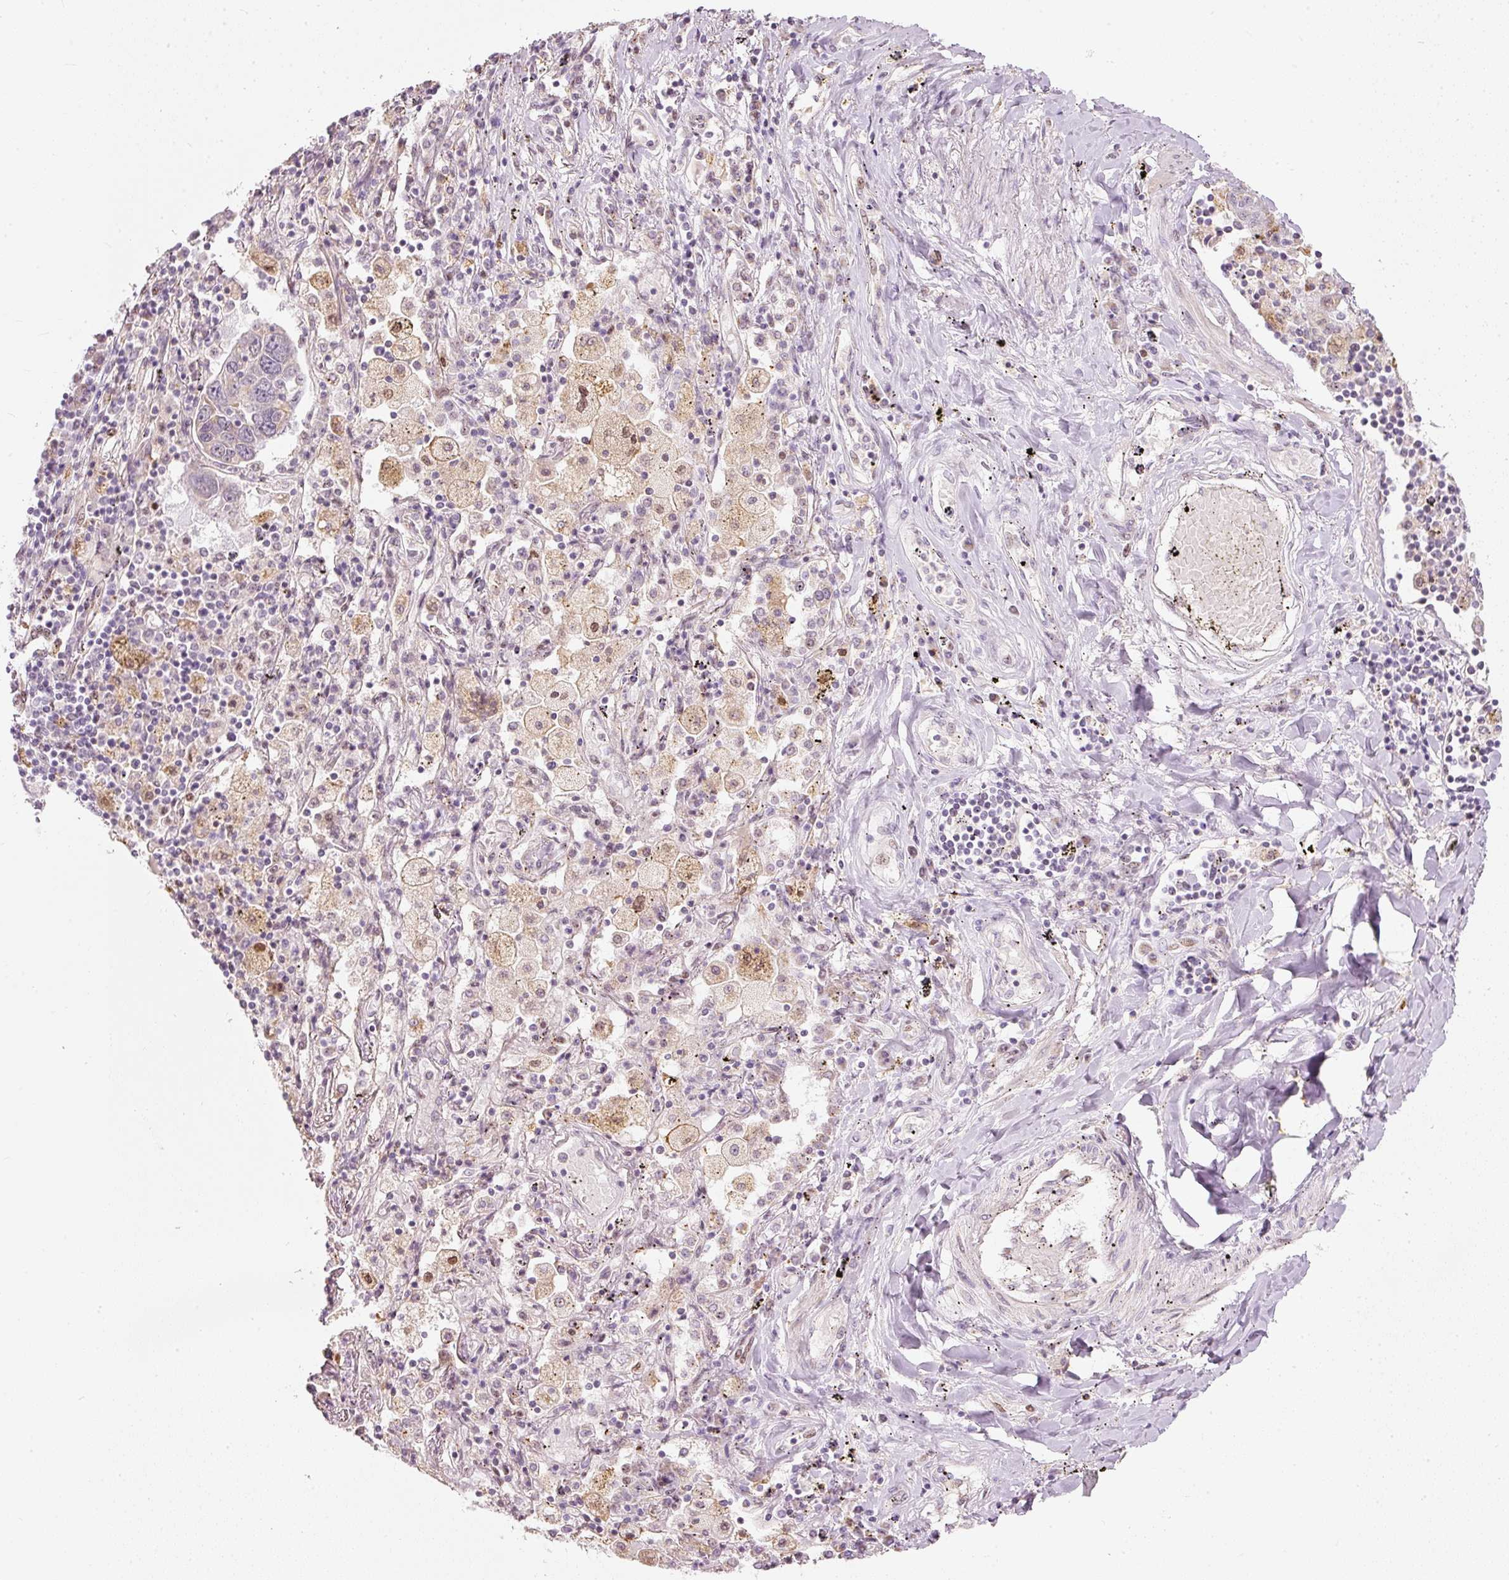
{"staining": {"intensity": "negative", "quantity": "none", "location": "none"}, "tissue": "lung cancer", "cell_type": "Tumor cells", "image_type": "cancer", "snomed": [{"axis": "morphology", "description": "Squamous cell carcinoma, NOS"}, {"axis": "topography", "description": "Lung"}], "caption": "IHC histopathology image of neoplastic tissue: human squamous cell carcinoma (lung) stained with DAB (3,3'-diaminobenzidine) demonstrates no significant protein expression in tumor cells.", "gene": "RNF39", "patient": {"sex": "male", "age": 65}}